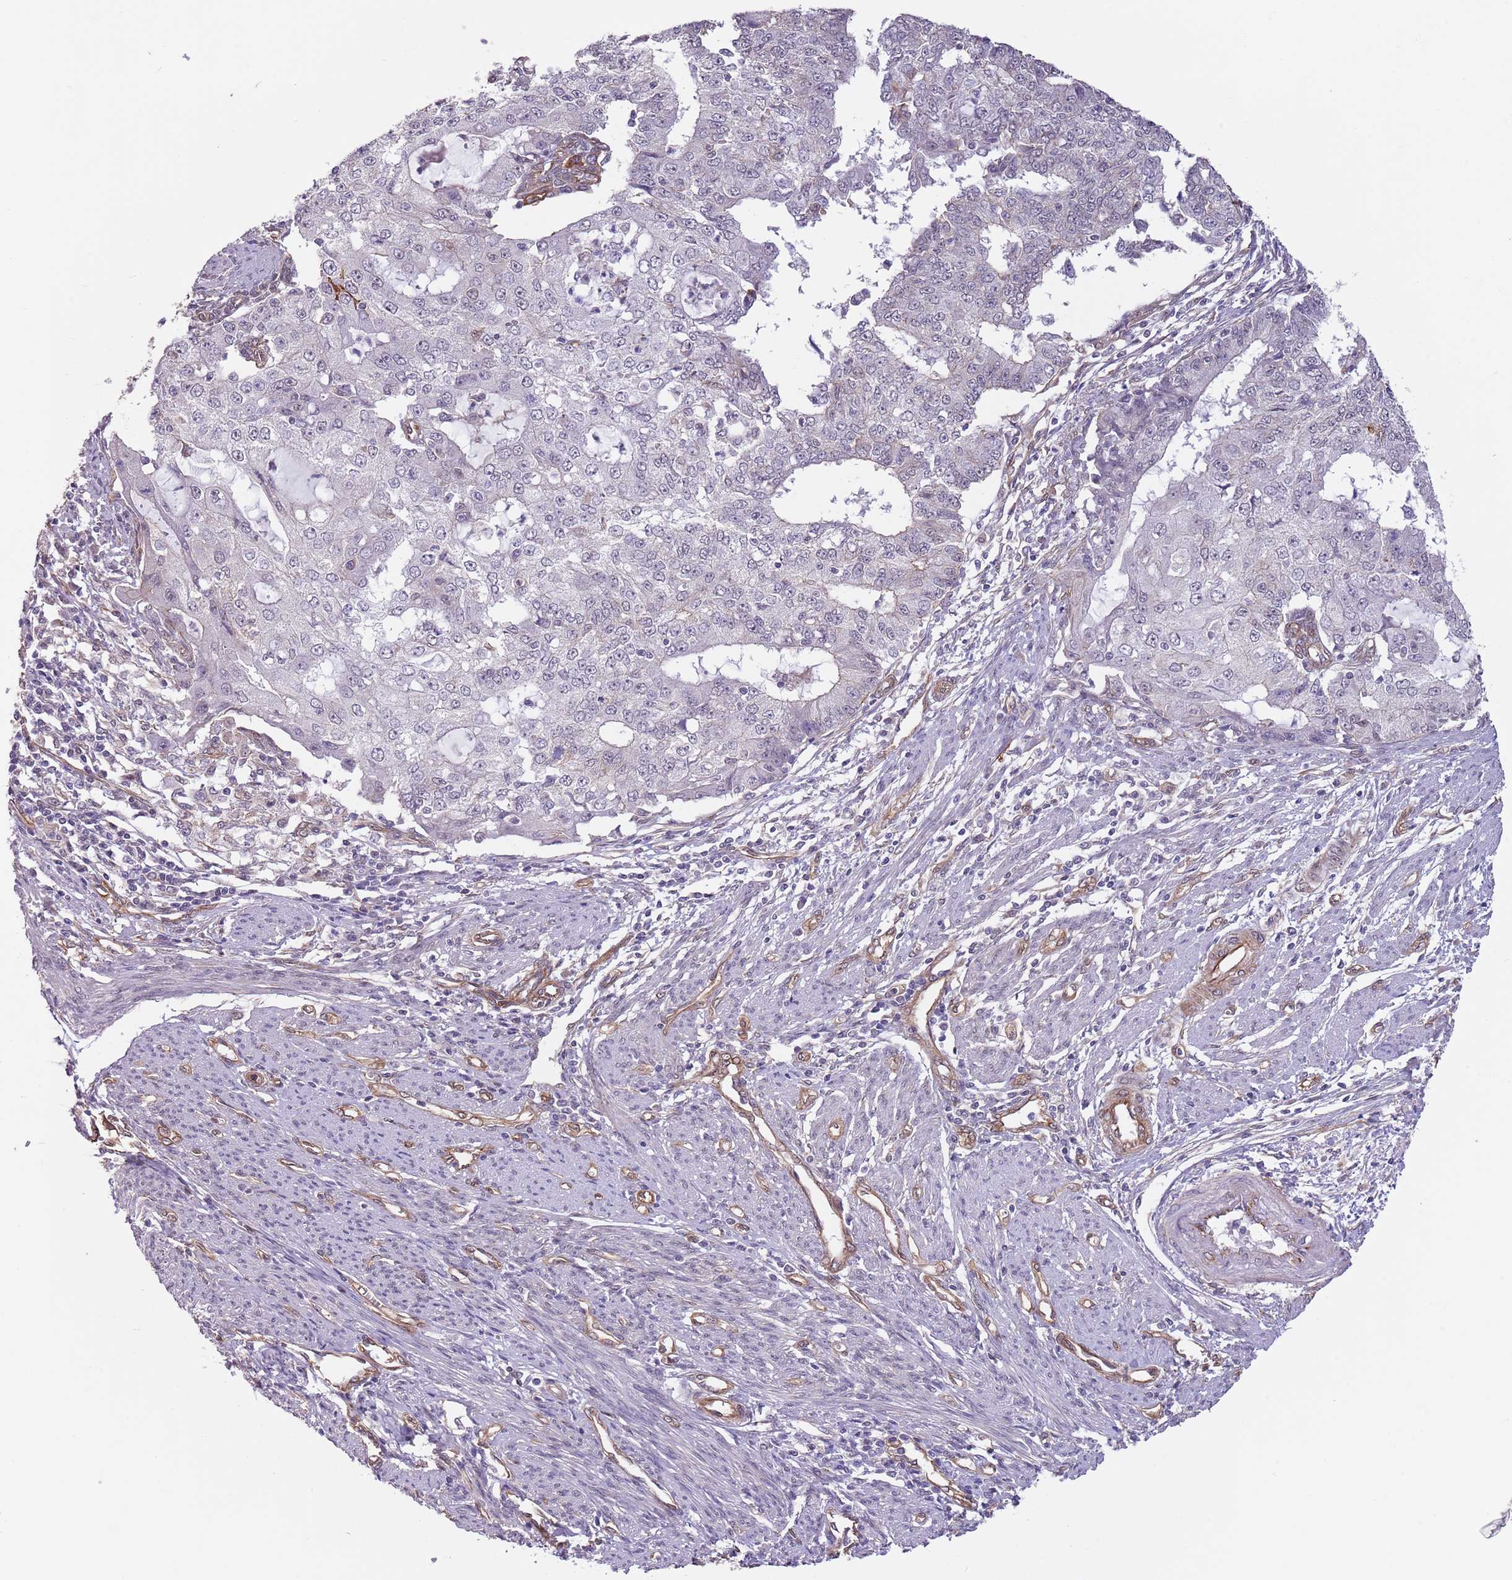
{"staining": {"intensity": "negative", "quantity": "none", "location": "none"}, "tissue": "endometrial cancer", "cell_type": "Tumor cells", "image_type": "cancer", "snomed": [{"axis": "morphology", "description": "Adenocarcinoma, NOS"}, {"axis": "topography", "description": "Endometrium"}], "caption": "This is a image of immunohistochemistry staining of endometrial cancer, which shows no expression in tumor cells.", "gene": "CREBZF", "patient": {"sex": "female", "age": 56}}